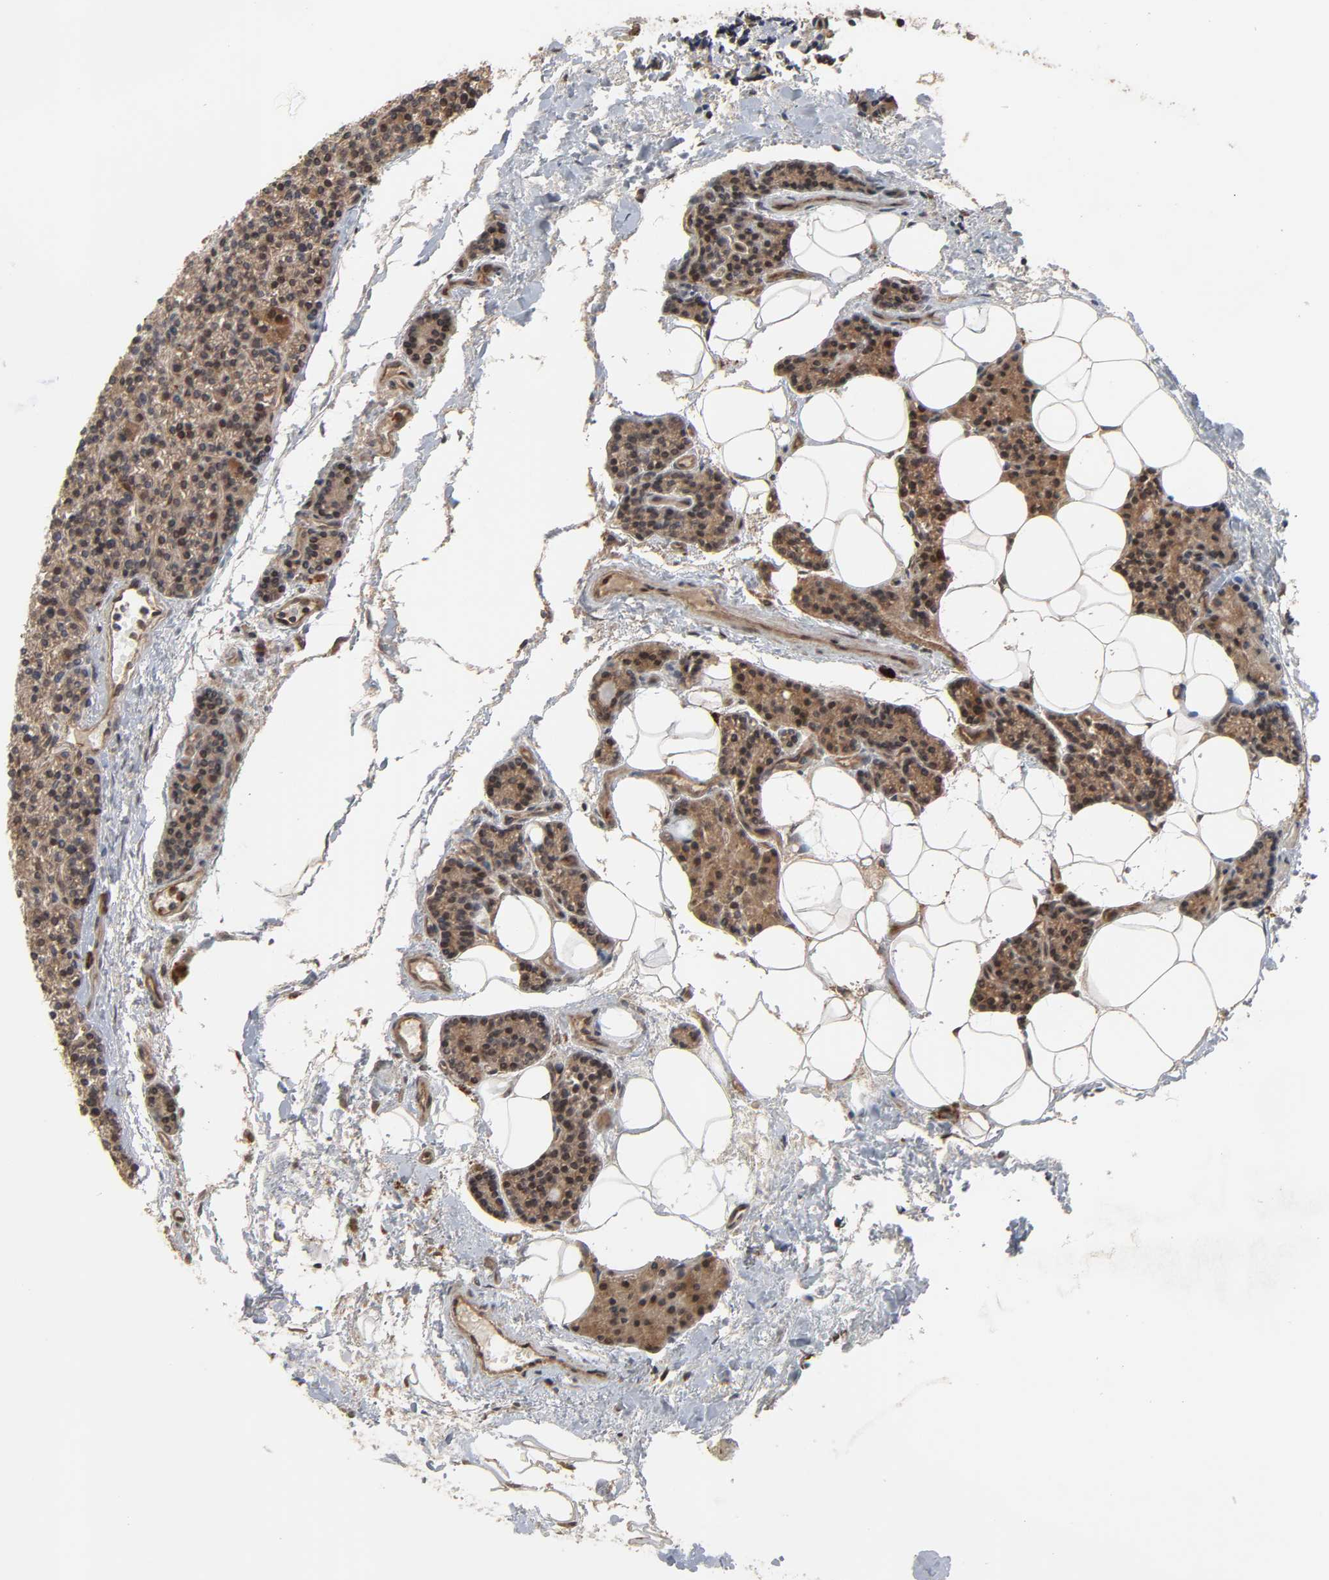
{"staining": {"intensity": "moderate", "quantity": "25%-75%", "location": "cytoplasmic/membranous,nuclear"}, "tissue": "parathyroid gland", "cell_type": "Glandular cells", "image_type": "normal", "snomed": [{"axis": "morphology", "description": "Normal tissue, NOS"}, {"axis": "topography", "description": "Parathyroid gland"}], "caption": "Moderate cytoplasmic/membranous,nuclear staining is appreciated in approximately 25%-75% of glandular cells in benign parathyroid gland.", "gene": "CCDC175", "patient": {"sex": "female", "age": 50}}